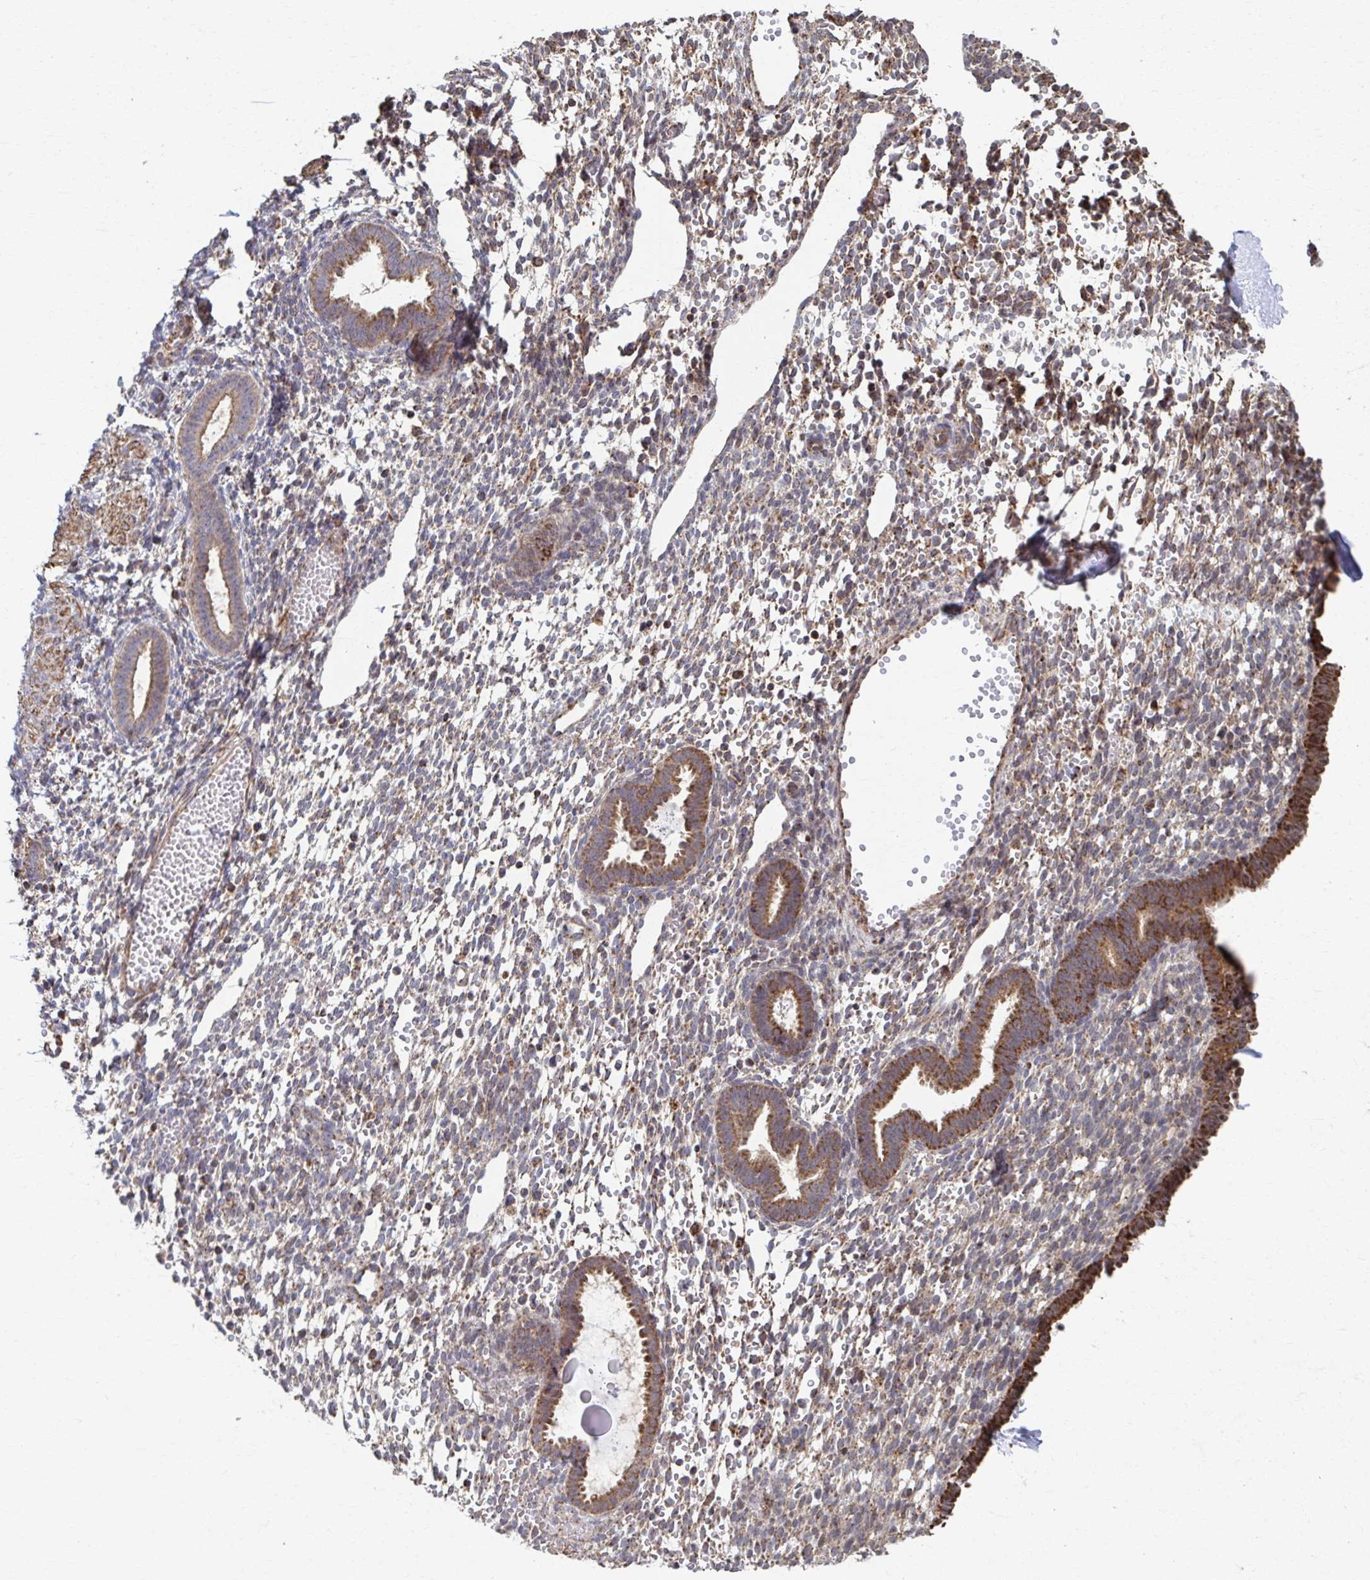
{"staining": {"intensity": "weak", "quantity": "25%-75%", "location": "cytoplasmic/membranous"}, "tissue": "endometrium", "cell_type": "Cells in endometrial stroma", "image_type": "normal", "snomed": [{"axis": "morphology", "description": "Normal tissue, NOS"}, {"axis": "topography", "description": "Endometrium"}], "caption": "Immunohistochemical staining of normal endometrium reveals 25%-75% levels of weak cytoplasmic/membranous protein positivity in approximately 25%-75% of cells in endometrial stroma. Using DAB (brown) and hematoxylin (blue) stains, captured at high magnification using brightfield microscopy.", "gene": "KLHL34", "patient": {"sex": "female", "age": 36}}